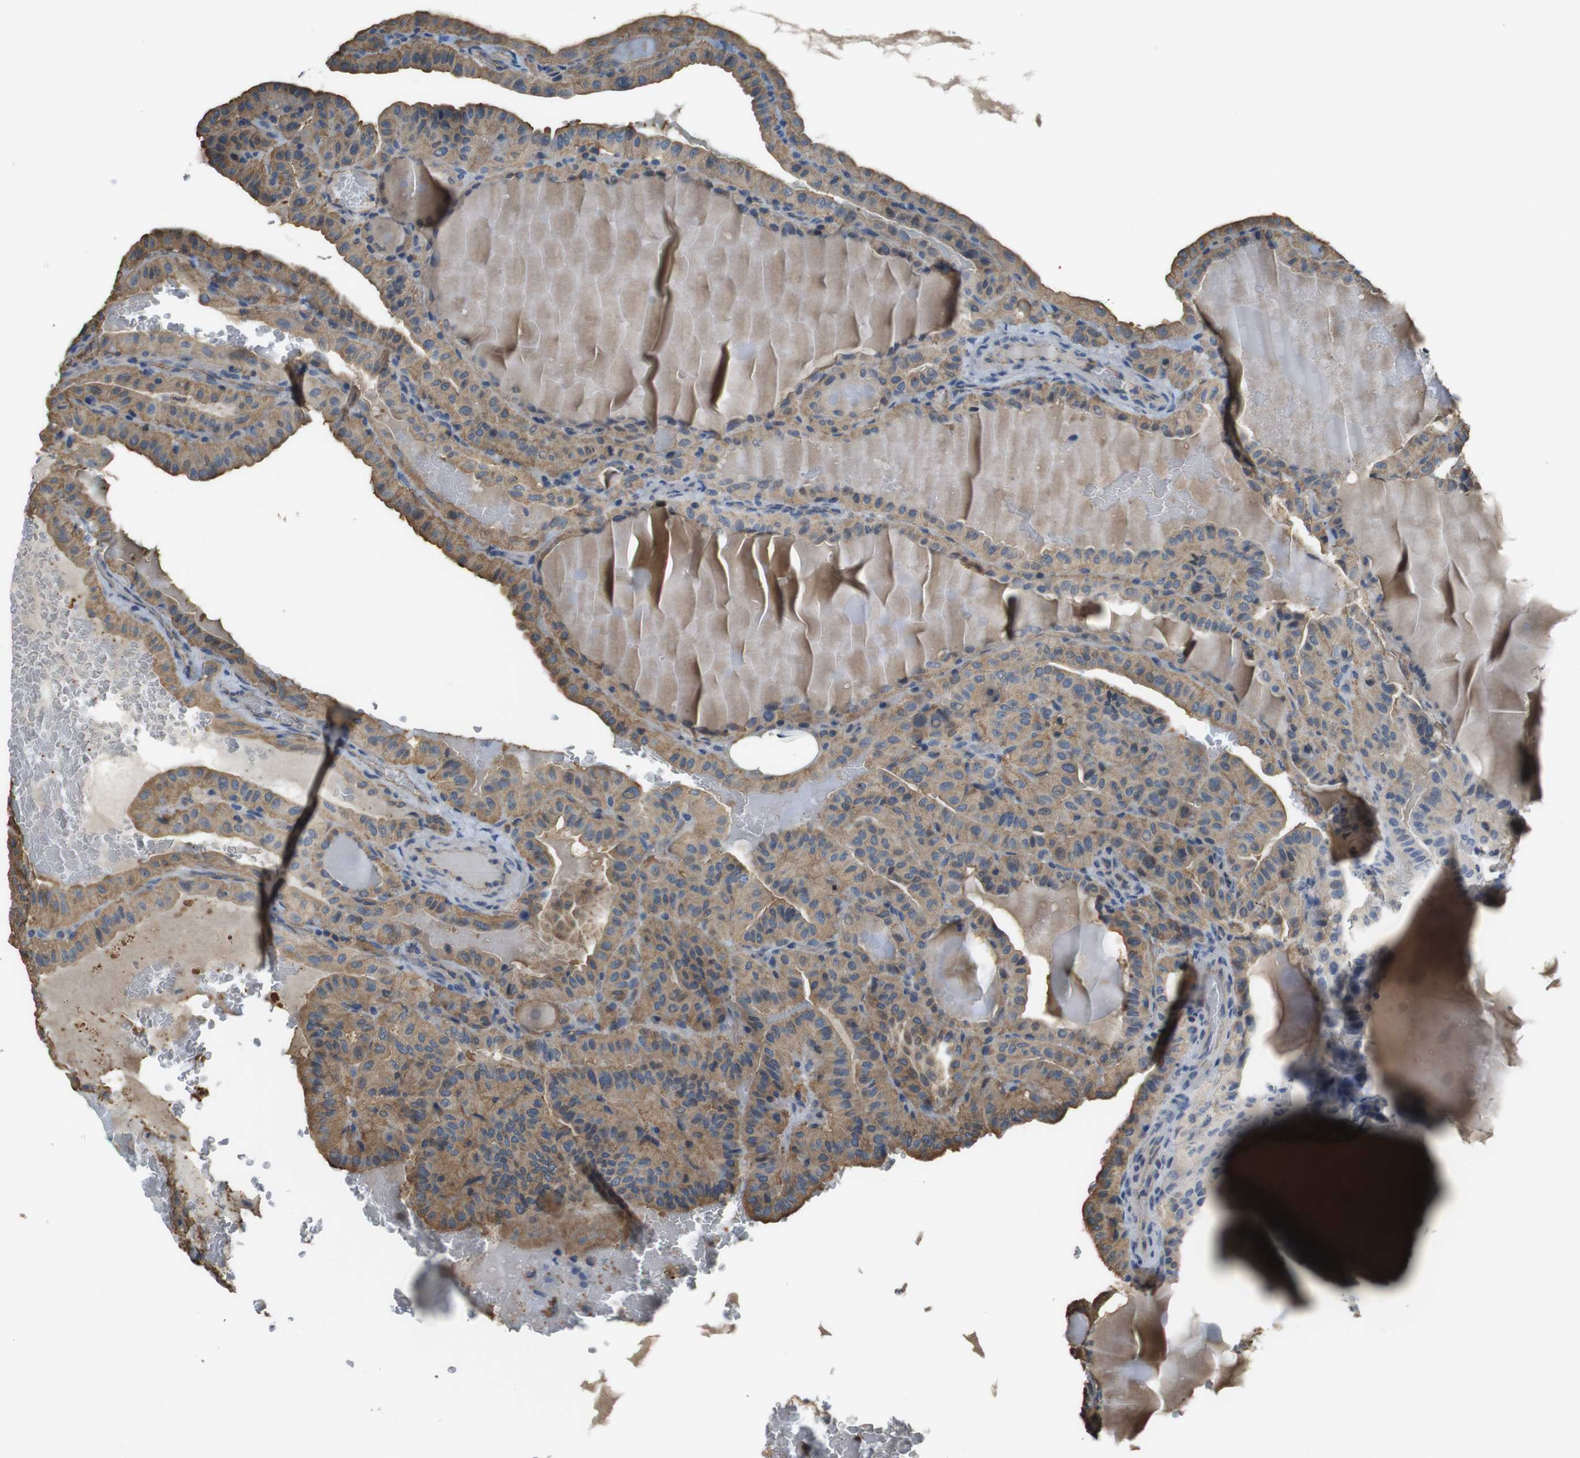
{"staining": {"intensity": "moderate", "quantity": ">75%", "location": "cytoplasmic/membranous"}, "tissue": "thyroid cancer", "cell_type": "Tumor cells", "image_type": "cancer", "snomed": [{"axis": "morphology", "description": "Papillary adenocarcinoma, NOS"}, {"axis": "topography", "description": "Thyroid gland"}], "caption": "Moderate cytoplasmic/membranous protein staining is appreciated in approximately >75% of tumor cells in thyroid cancer (papillary adenocarcinoma).", "gene": "FCAR", "patient": {"sex": "male", "age": 77}}